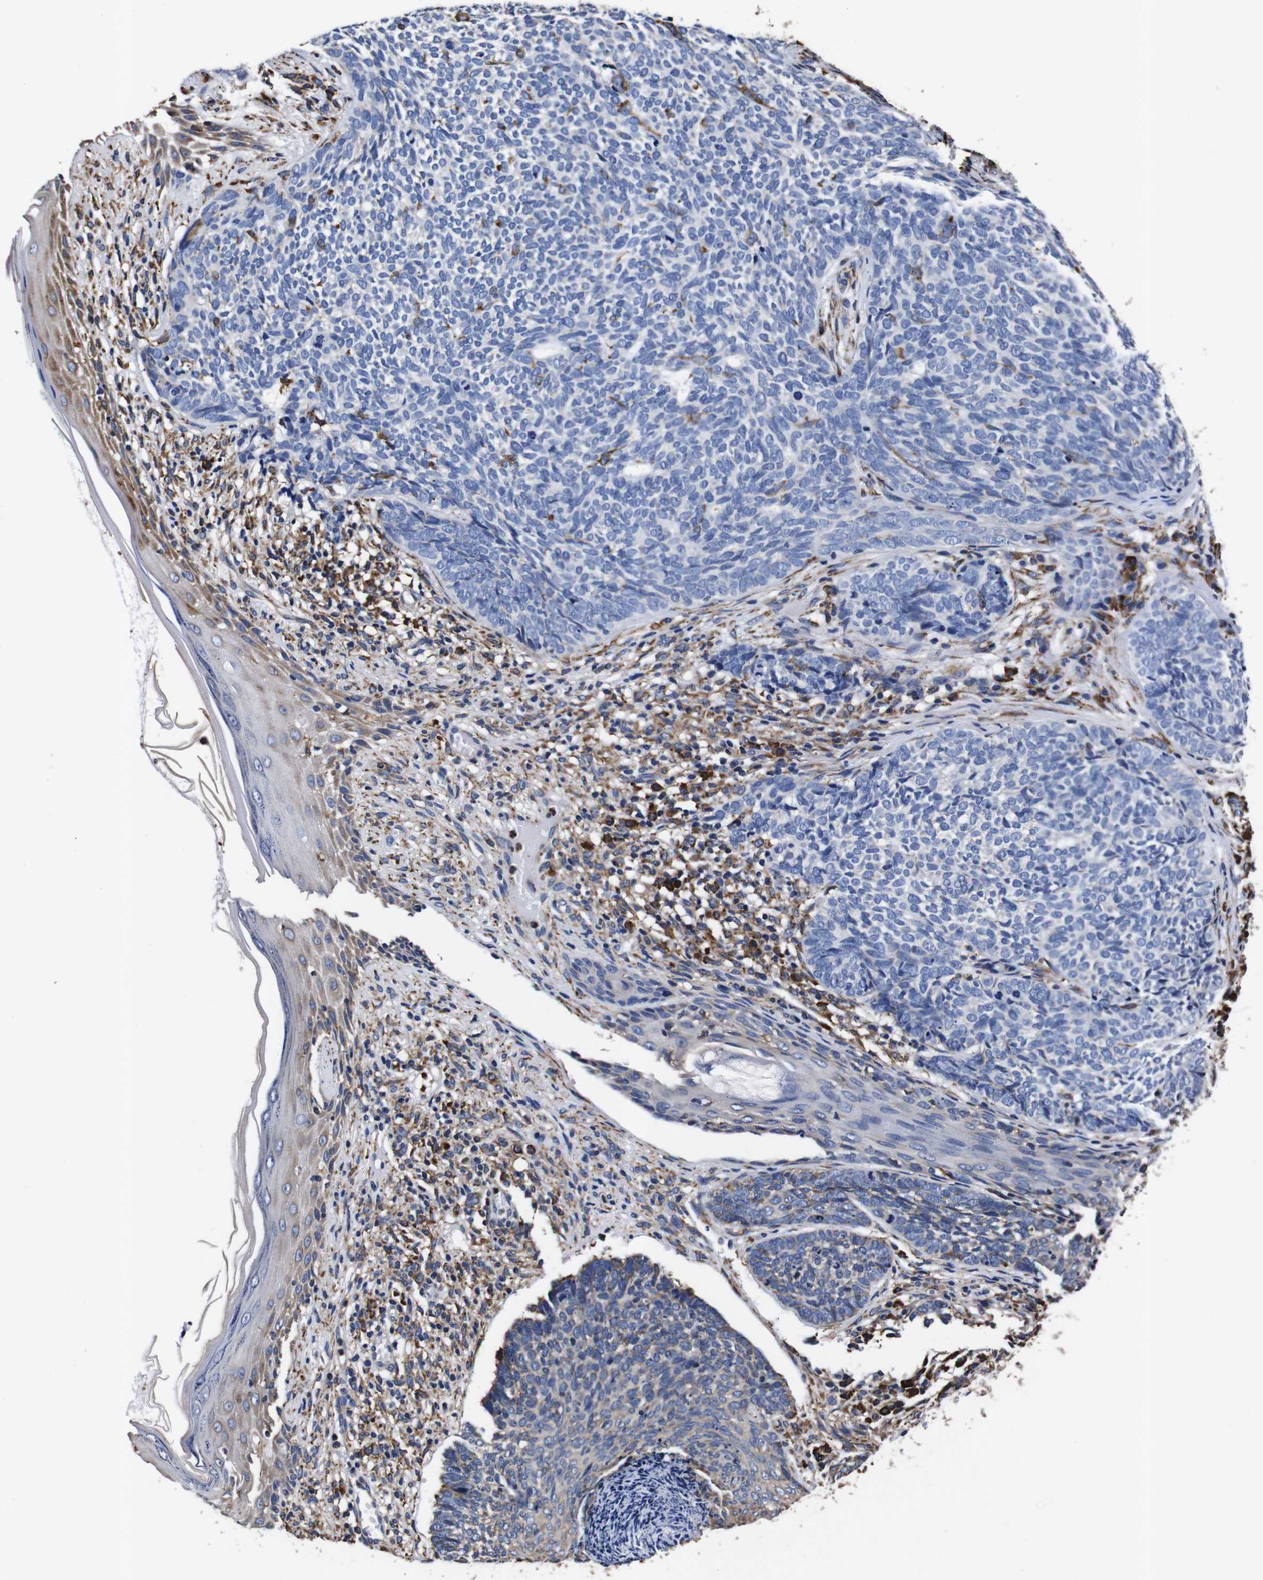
{"staining": {"intensity": "negative", "quantity": "none", "location": "none"}, "tissue": "skin cancer", "cell_type": "Tumor cells", "image_type": "cancer", "snomed": [{"axis": "morphology", "description": "Basal cell carcinoma"}, {"axis": "topography", "description": "Skin"}], "caption": "Tumor cells show no significant positivity in skin basal cell carcinoma. Brightfield microscopy of immunohistochemistry (IHC) stained with DAB (brown) and hematoxylin (blue), captured at high magnification.", "gene": "PPIB", "patient": {"sex": "female", "age": 84}}